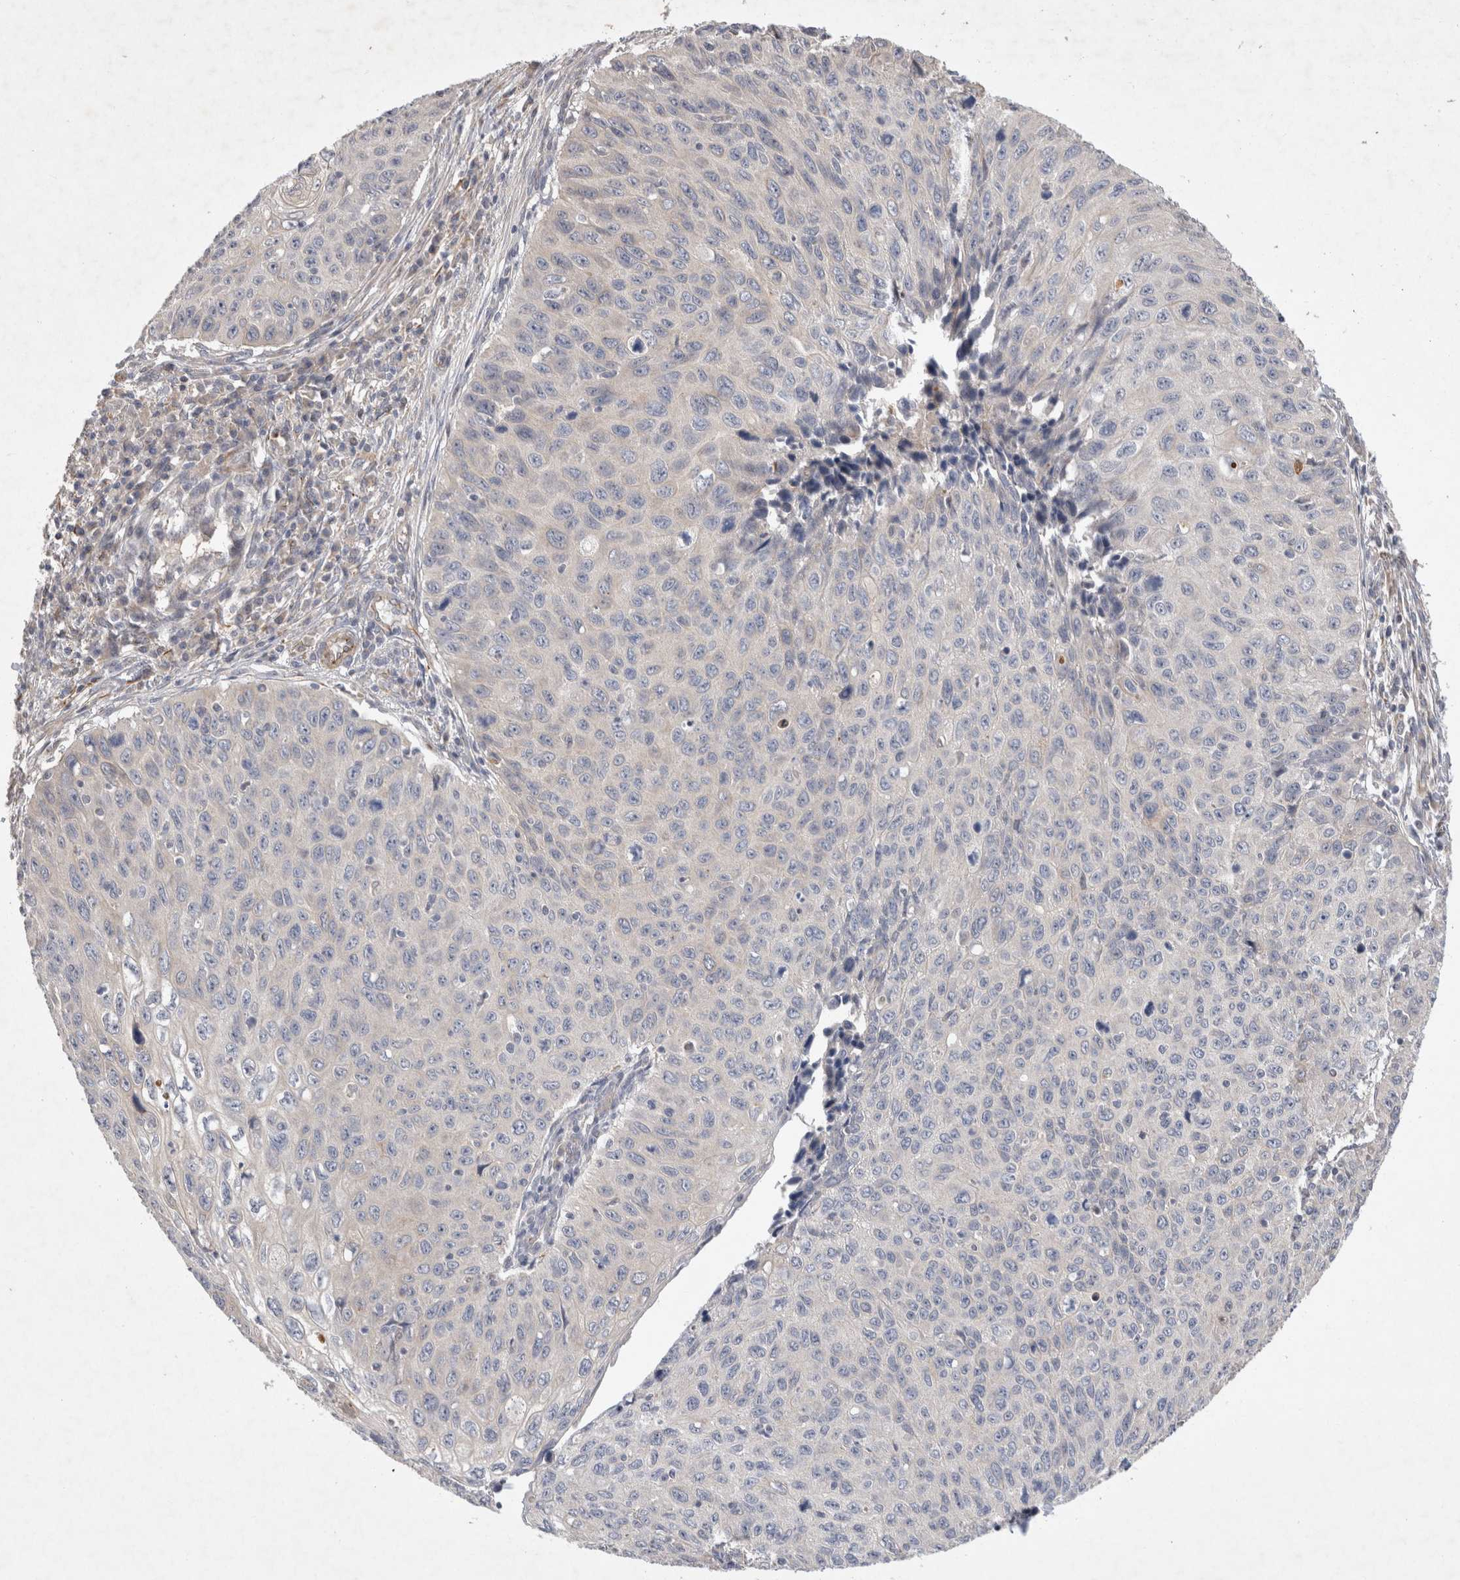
{"staining": {"intensity": "negative", "quantity": "none", "location": "none"}, "tissue": "cervical cancer", "cell_type": "Tumor cells", "image_type": "cancer", "snomed": [{"axis": "morphology", "description": "Squamous cell carcinoma, NOS"}, {"axis": "topography", "description": "Cervix"}], "caption": "IHC image of cervical squamous cell carcinoma stained for a protein (brown), which exhibits no positivity in tumor cells. The staining is performed using DAB brown chromogen with nuclei counter-stained in using hematoxylin.", "gene": "NMU", "patient": {"sex": "female", "age": 53}}